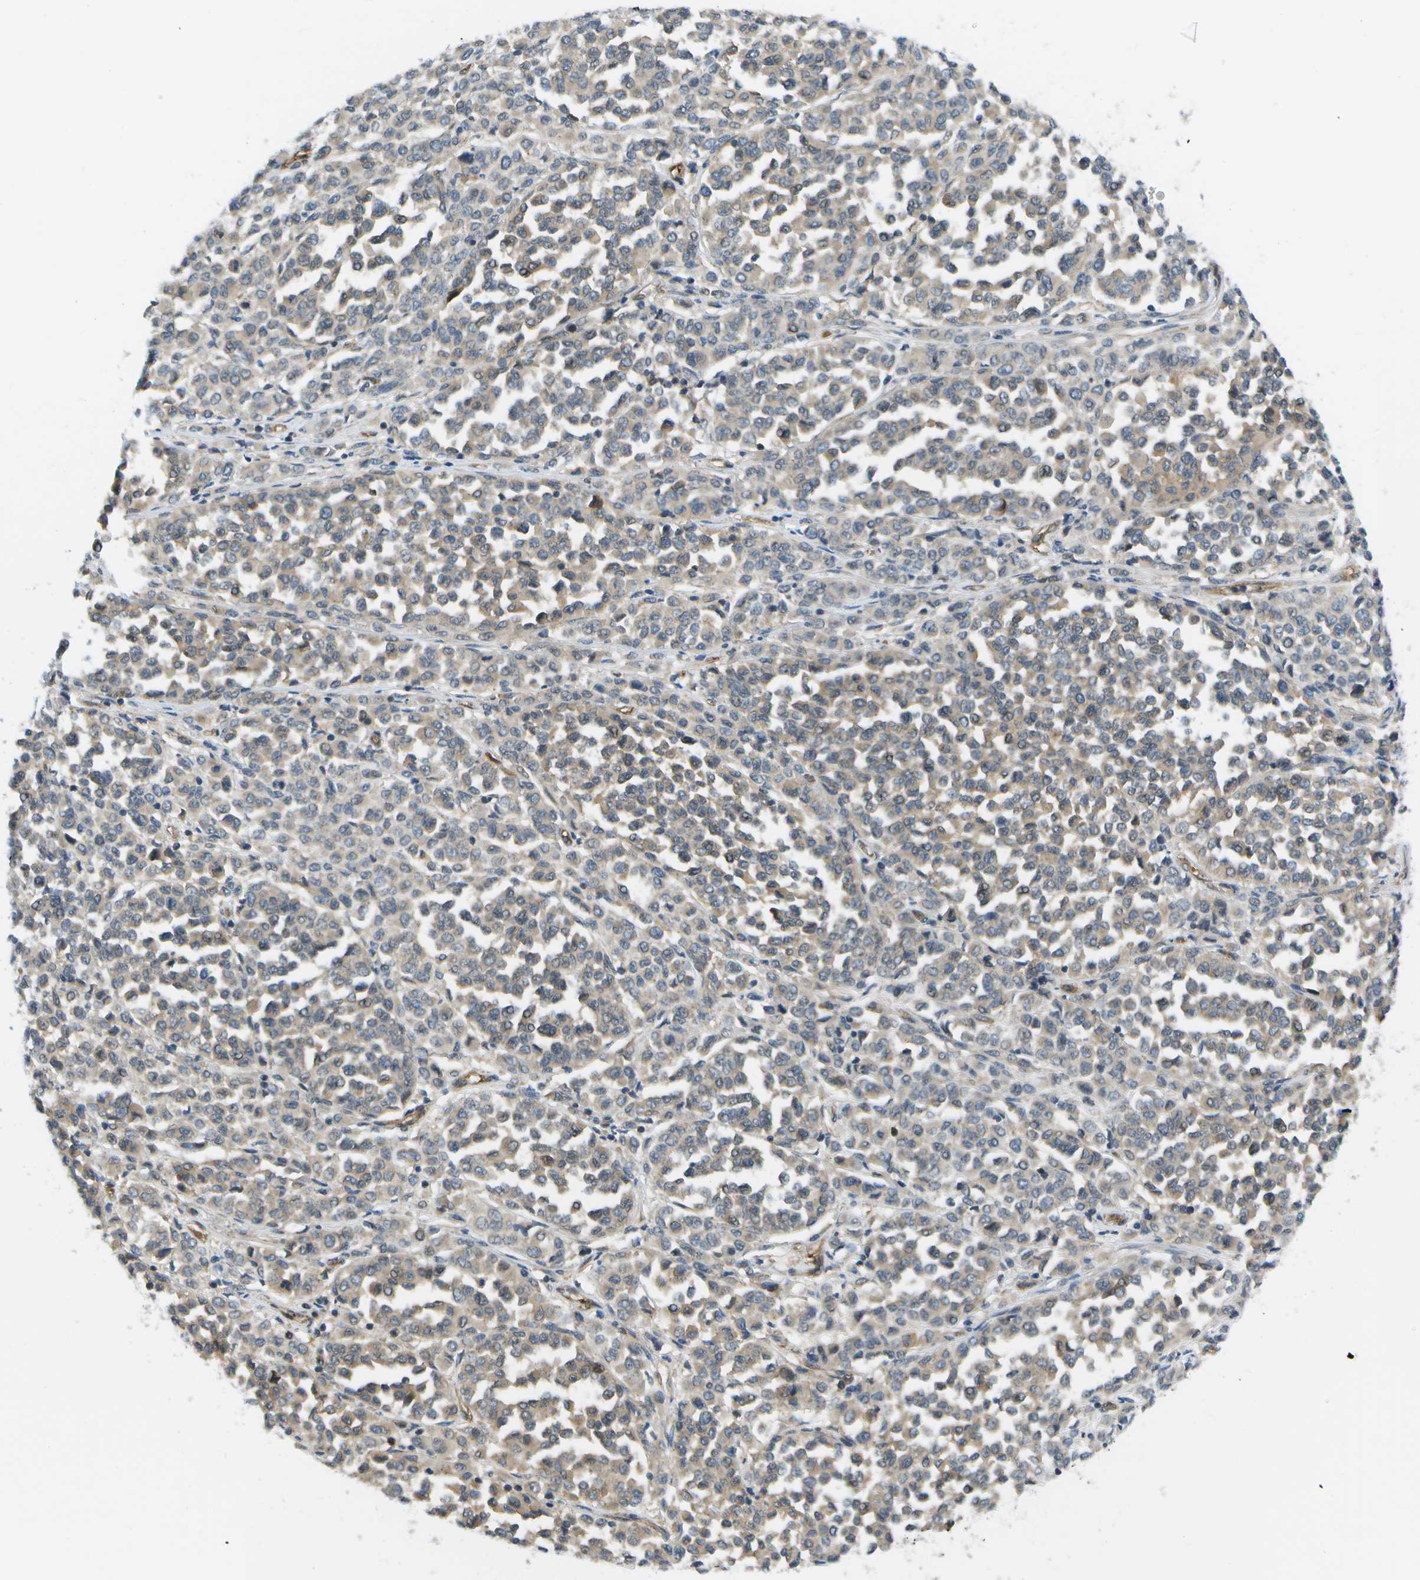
{"staining": {"intensity": "weak", "quantity": "25%-75%", "location": "cytoplasmic/membranous"}, "tissue": "melanoma", "cell_type": "Tumor cells", "image_type": "cancer", "snomed": [{"axis": "morphology", "description": "Malignant melanoma, Metastatic site"}, {"axis": "topography", "description": "Pancreas"}], "caption": "Malignant melanoma (metastatic site) tissue shows weak cytoplasmic/membranous expression in approximately 25%-75% of tumor cells, visualized by immunohistochemistry. (DAB IHC with brightfield microscopy, high magnification).", "gene": "KIAA0040", "patient": {"sex": "female", "age": 30}}